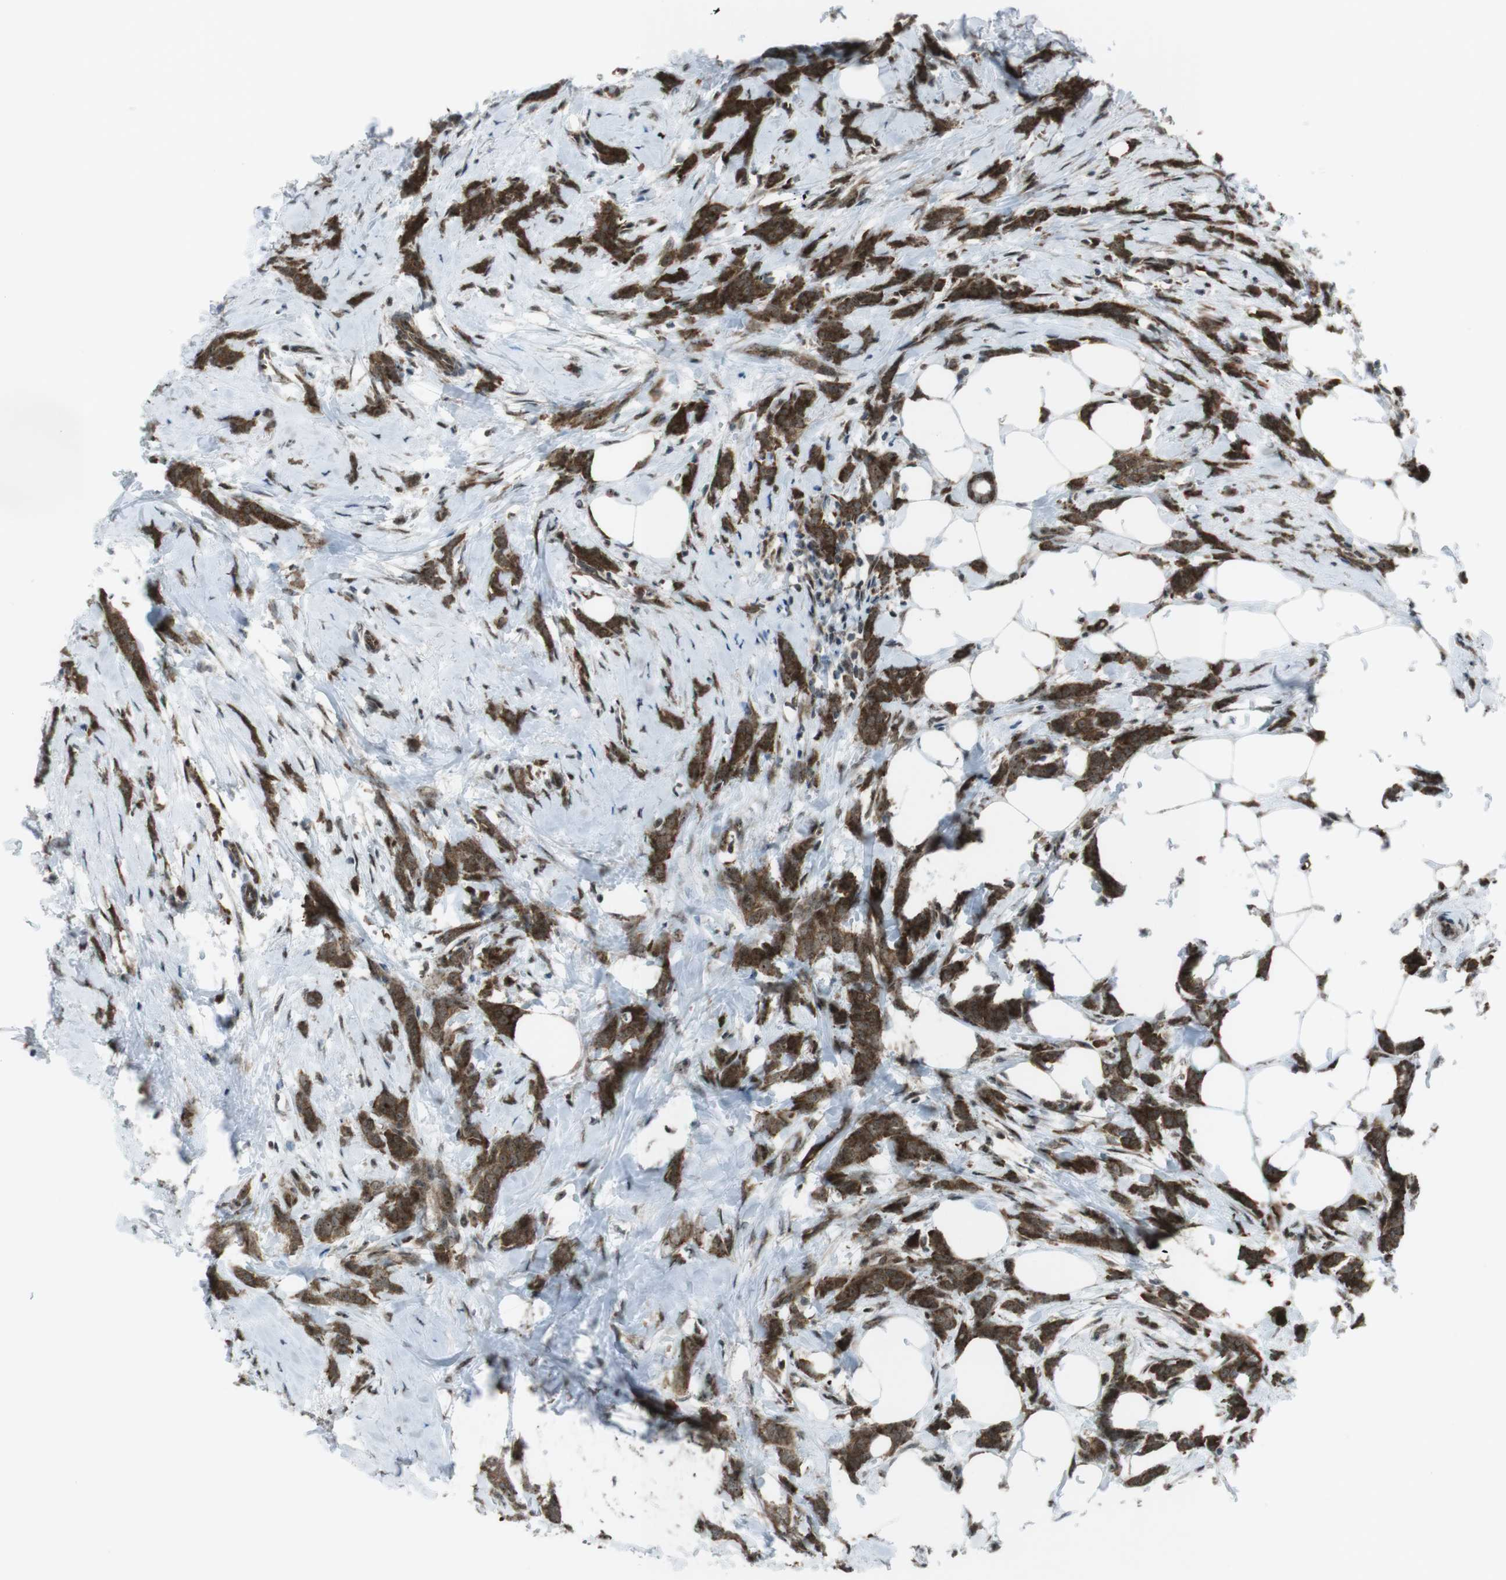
{"staining": {"intensity": "strong", "quantity": ">75%", "location": "cytoplasmic/membranous"}, "tissue": "breast cancer", "cell_type": "Tumor cells", "image_type": "cancer", "snomed": [{"axis": "morphology", "description": "Lobular carcinoma, in situ"}, {"axis": "morphology", "description": "Lobular carcinoma"}, {"axis": "topography", "description": "Breast"}], "caption": "Strong cytoplasmic/membranous expression for a protein is present in approximately >75% of tumor cells of breast cancer using immunohistochemistry (IHC).", "gene": "CSNK1D", "patient": {"sex": "female", "age": 41}}